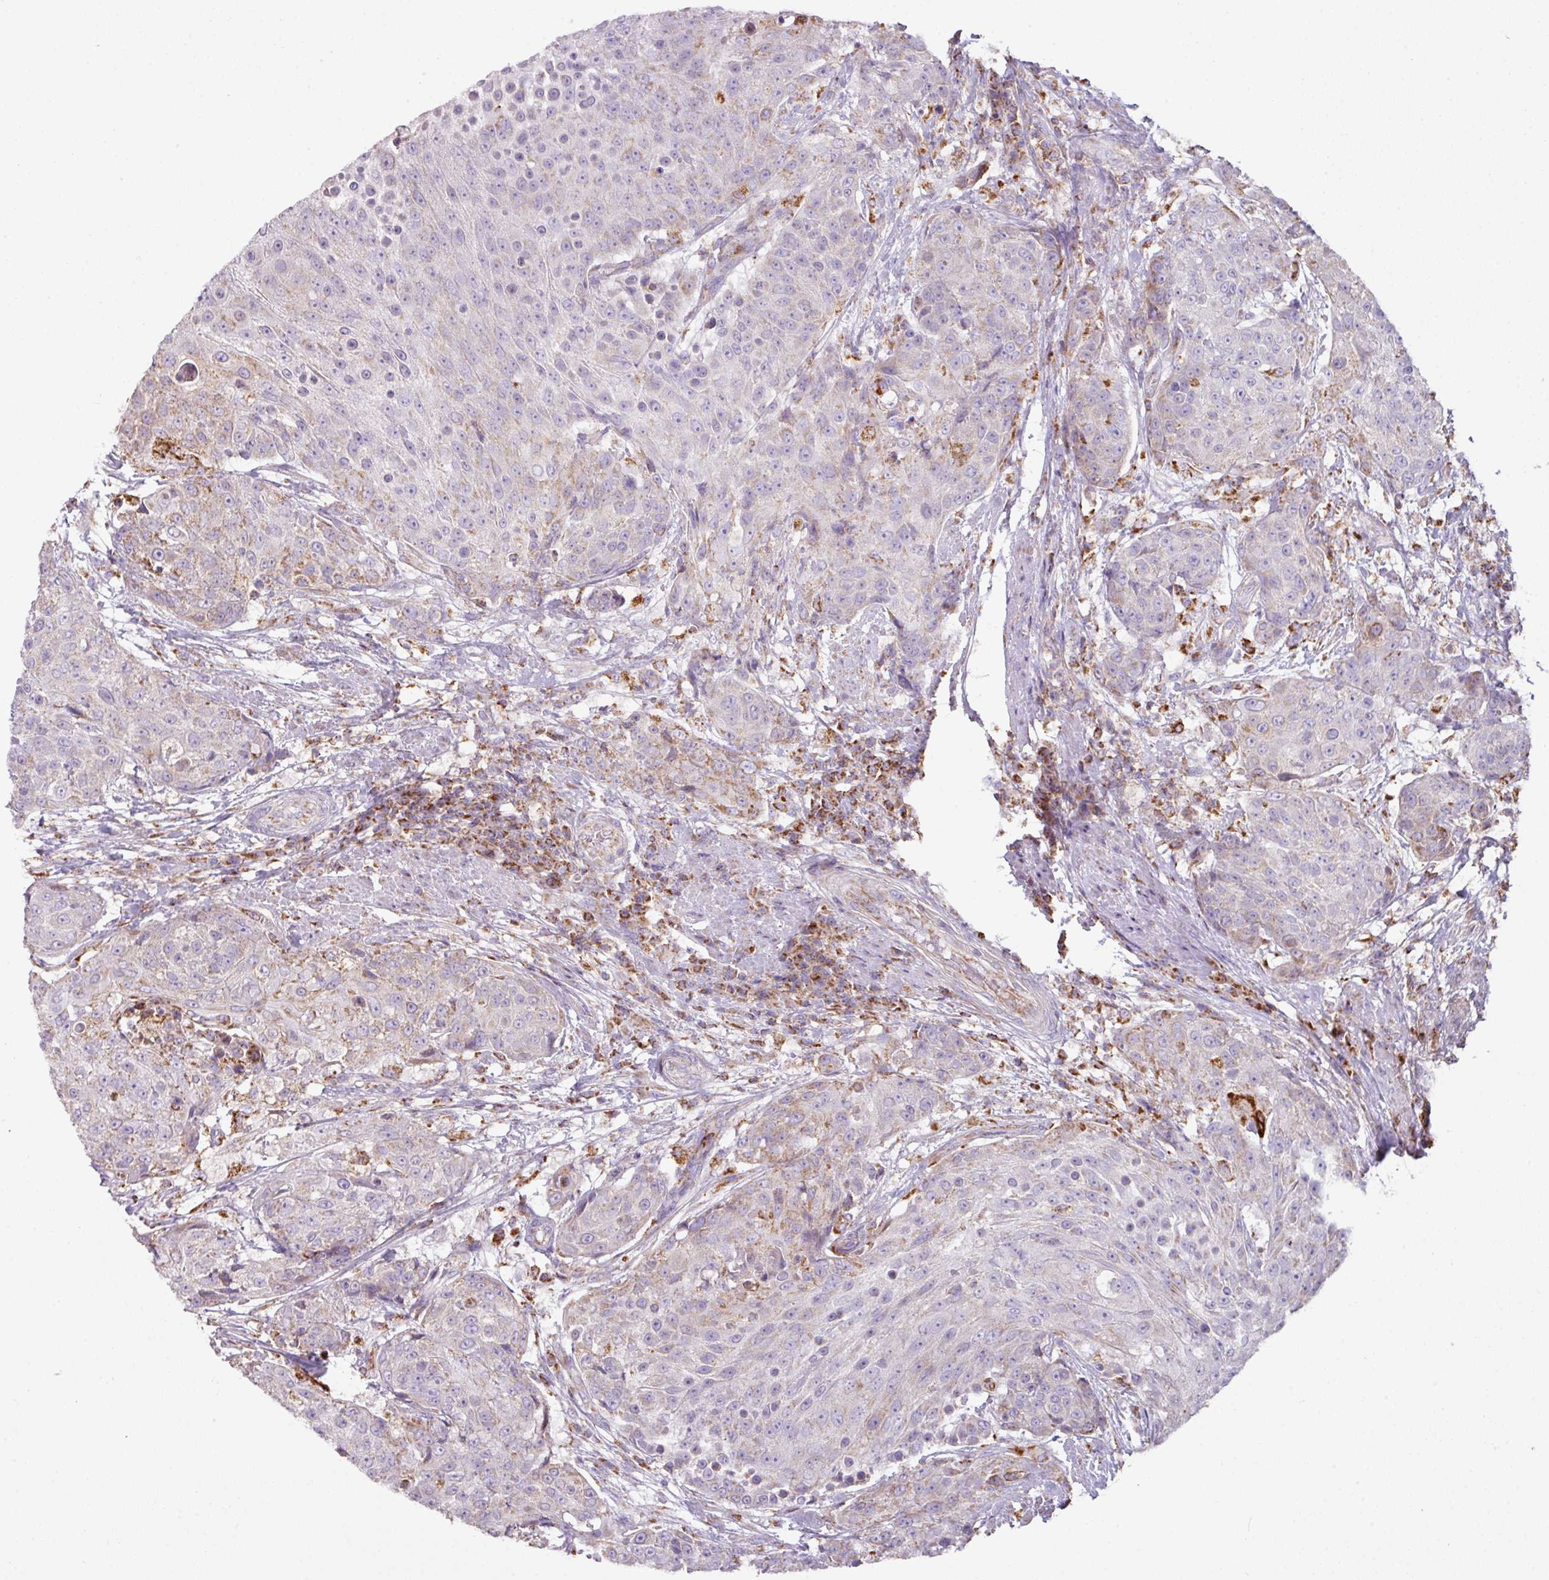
{"staining": {"intensity": "moderate", "quantity": "<25%", "location": "cytoplasmic/membranous"}, "tissue": "urothelial cancer", "cell_type": "Tumor cells", "image_type": "cancer", "snomed": [{"axis": "morphology", "description": "Urothelial carcinoma, High grade"}, {"axis": "topography", "description": "Urinary bladder"}], "caption": "Tumor cells exhibit low levels of moderate cytoplasmic/membranous expression in approximately <25% of cells in high-grade urothelial carcinoma. Immunohistochemistry stains the protein of interest in brown and the nuclei are stained blue.", "gene": "SQOR", "patient": {"sex": "female", "age": 63}}